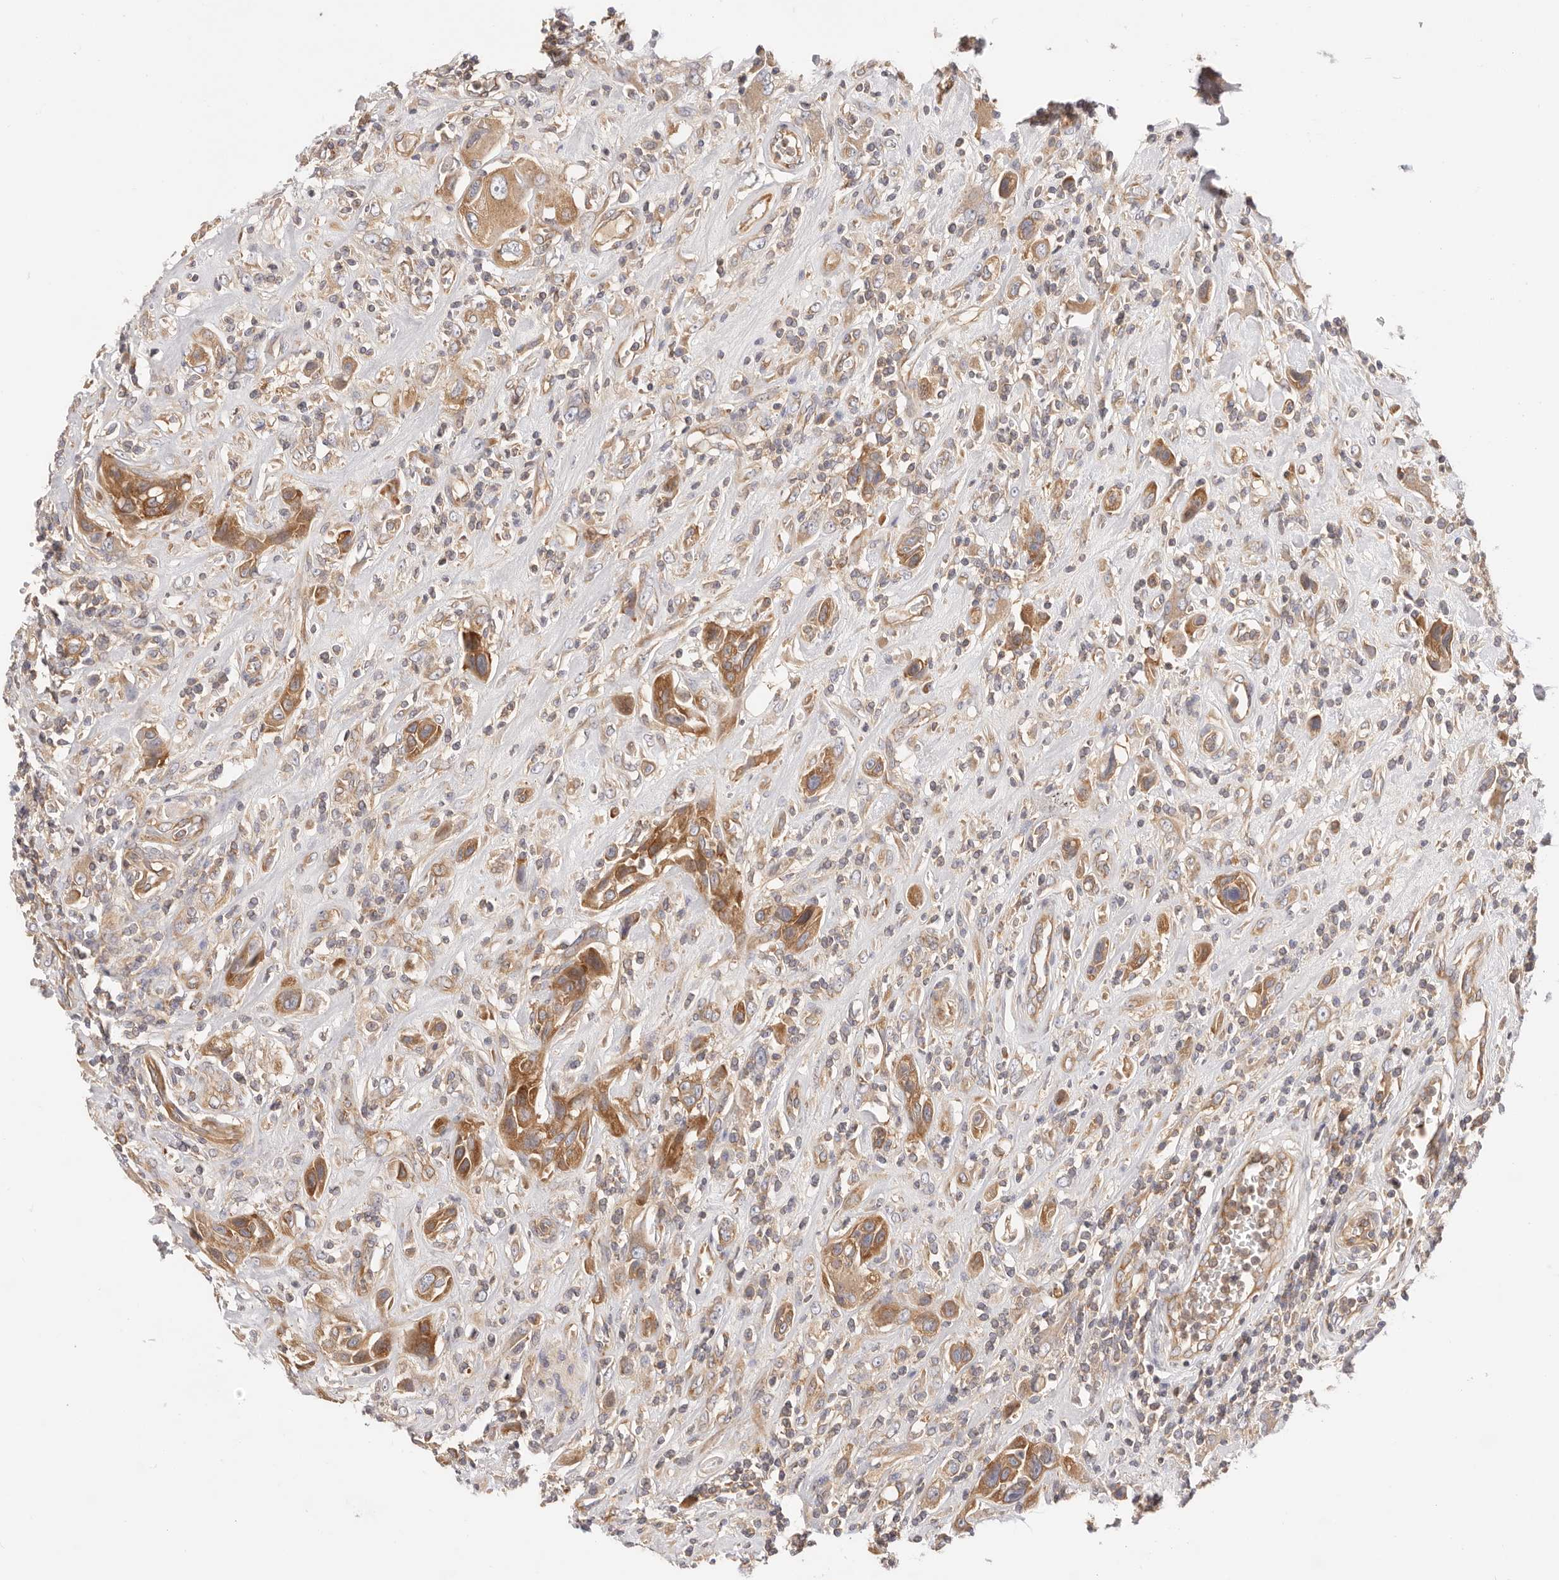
{"staining": {"intensity": "moderate", "quantity": ">75%", "location": "cytoplasmic/membranous"}, "tissue": "urothelial cancer", "cell_type": "Tumor cells", "image_type": "cancer", "snomed": [{"axis": "morphology", "description": "Urothelial carcinoma, High grade"}, {"axis": "topography", "description": "Urinary bladder"}], "caption": "This micrograph reveals IHC staining of human high-grade urothelial carcinoma, with medium moderate cytoplasmic/membranous staining in about >75% of tumor cells.", "gene": "KCMF1", "patient": {"sex": "male", "age": 50}}